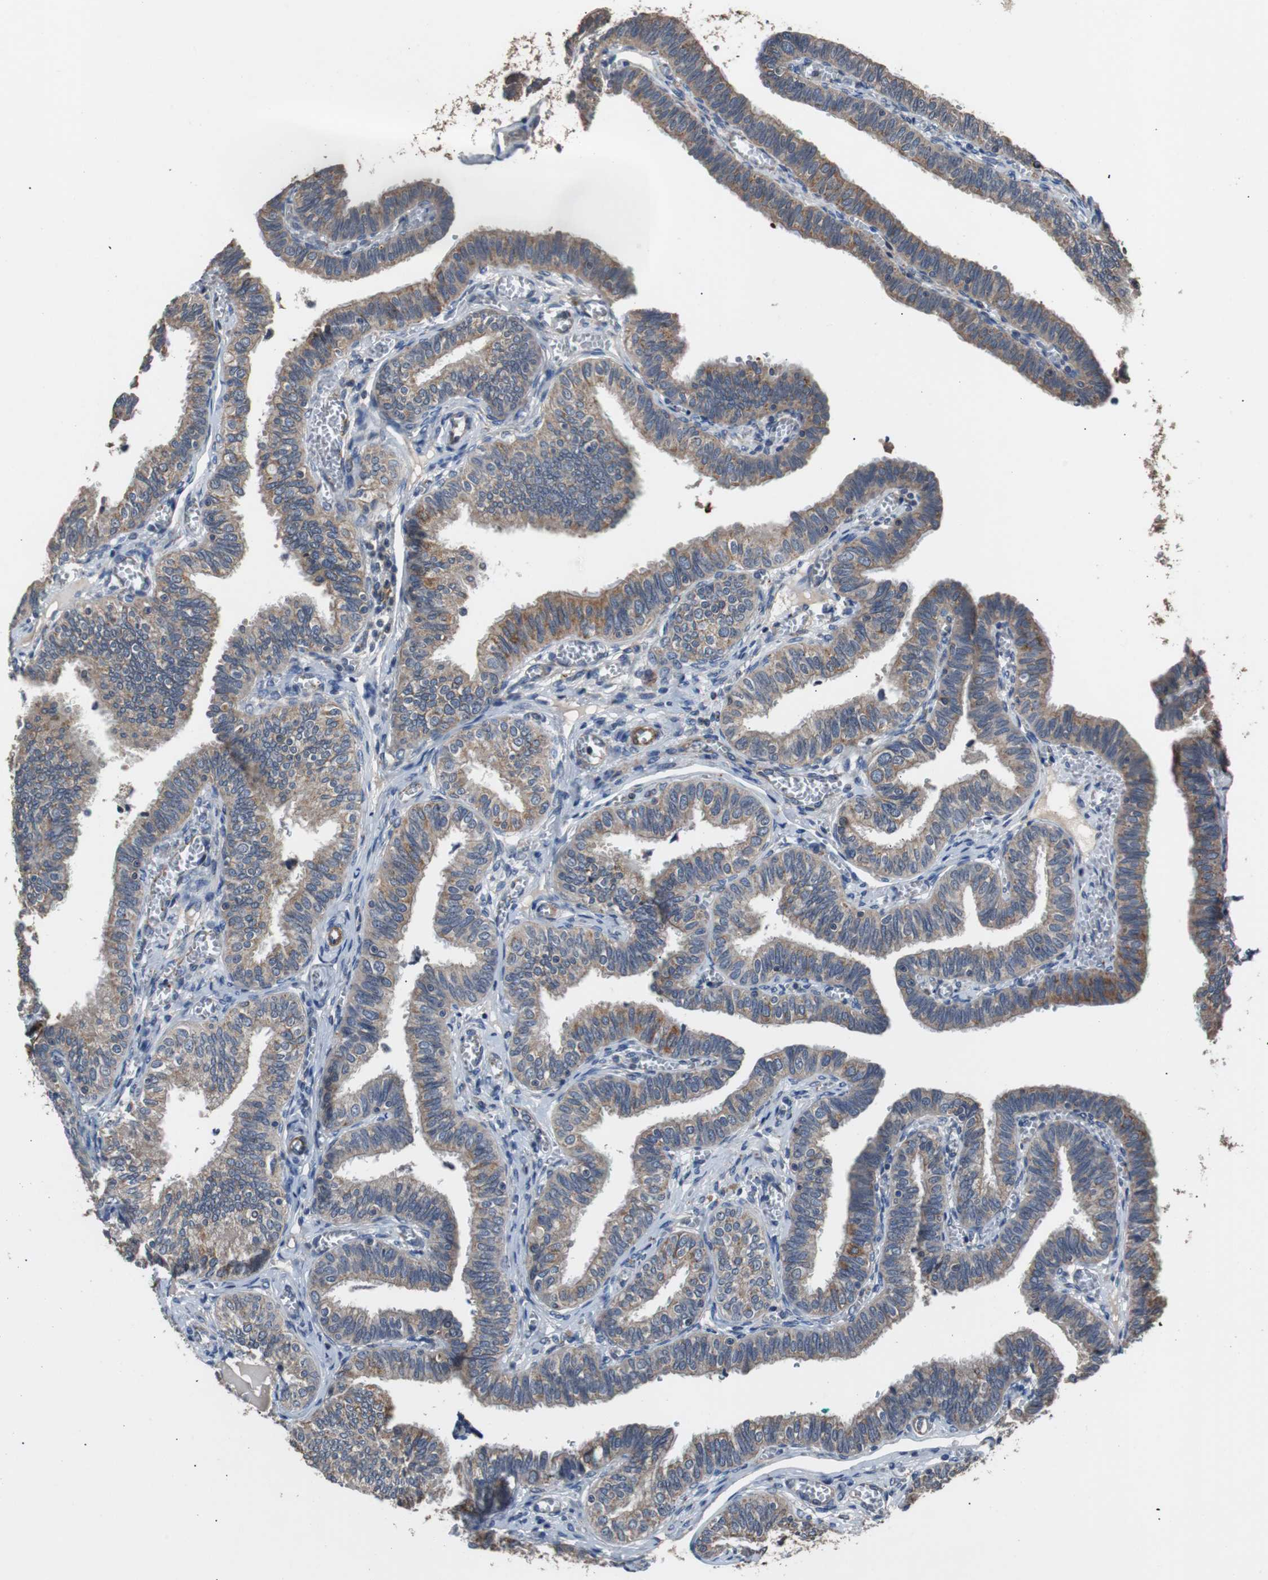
{"staining": {"intensity": "moderate", "quantity": ">75%", "location": "cytoplasmic/membranous"}, "tissue": "fallopian tube", "cell_type": "Glandular cells", "image_type": "normal", "snomed": [{"axis": "morphology", "description": "Normal tissue, NOS"}, {"axis": "topography", "description": "Fallopian tube"}], "caption": "Benign fallopian tube was stained to show a protein in brown. There is medium levels of moderate cytoplasmic/membranous positivity in about >75% of glandular cells. (IHC, brightfield microscopy, high magnification).", "gene": "PITRM1", "patient": {"sex": "female", "age": 46}}